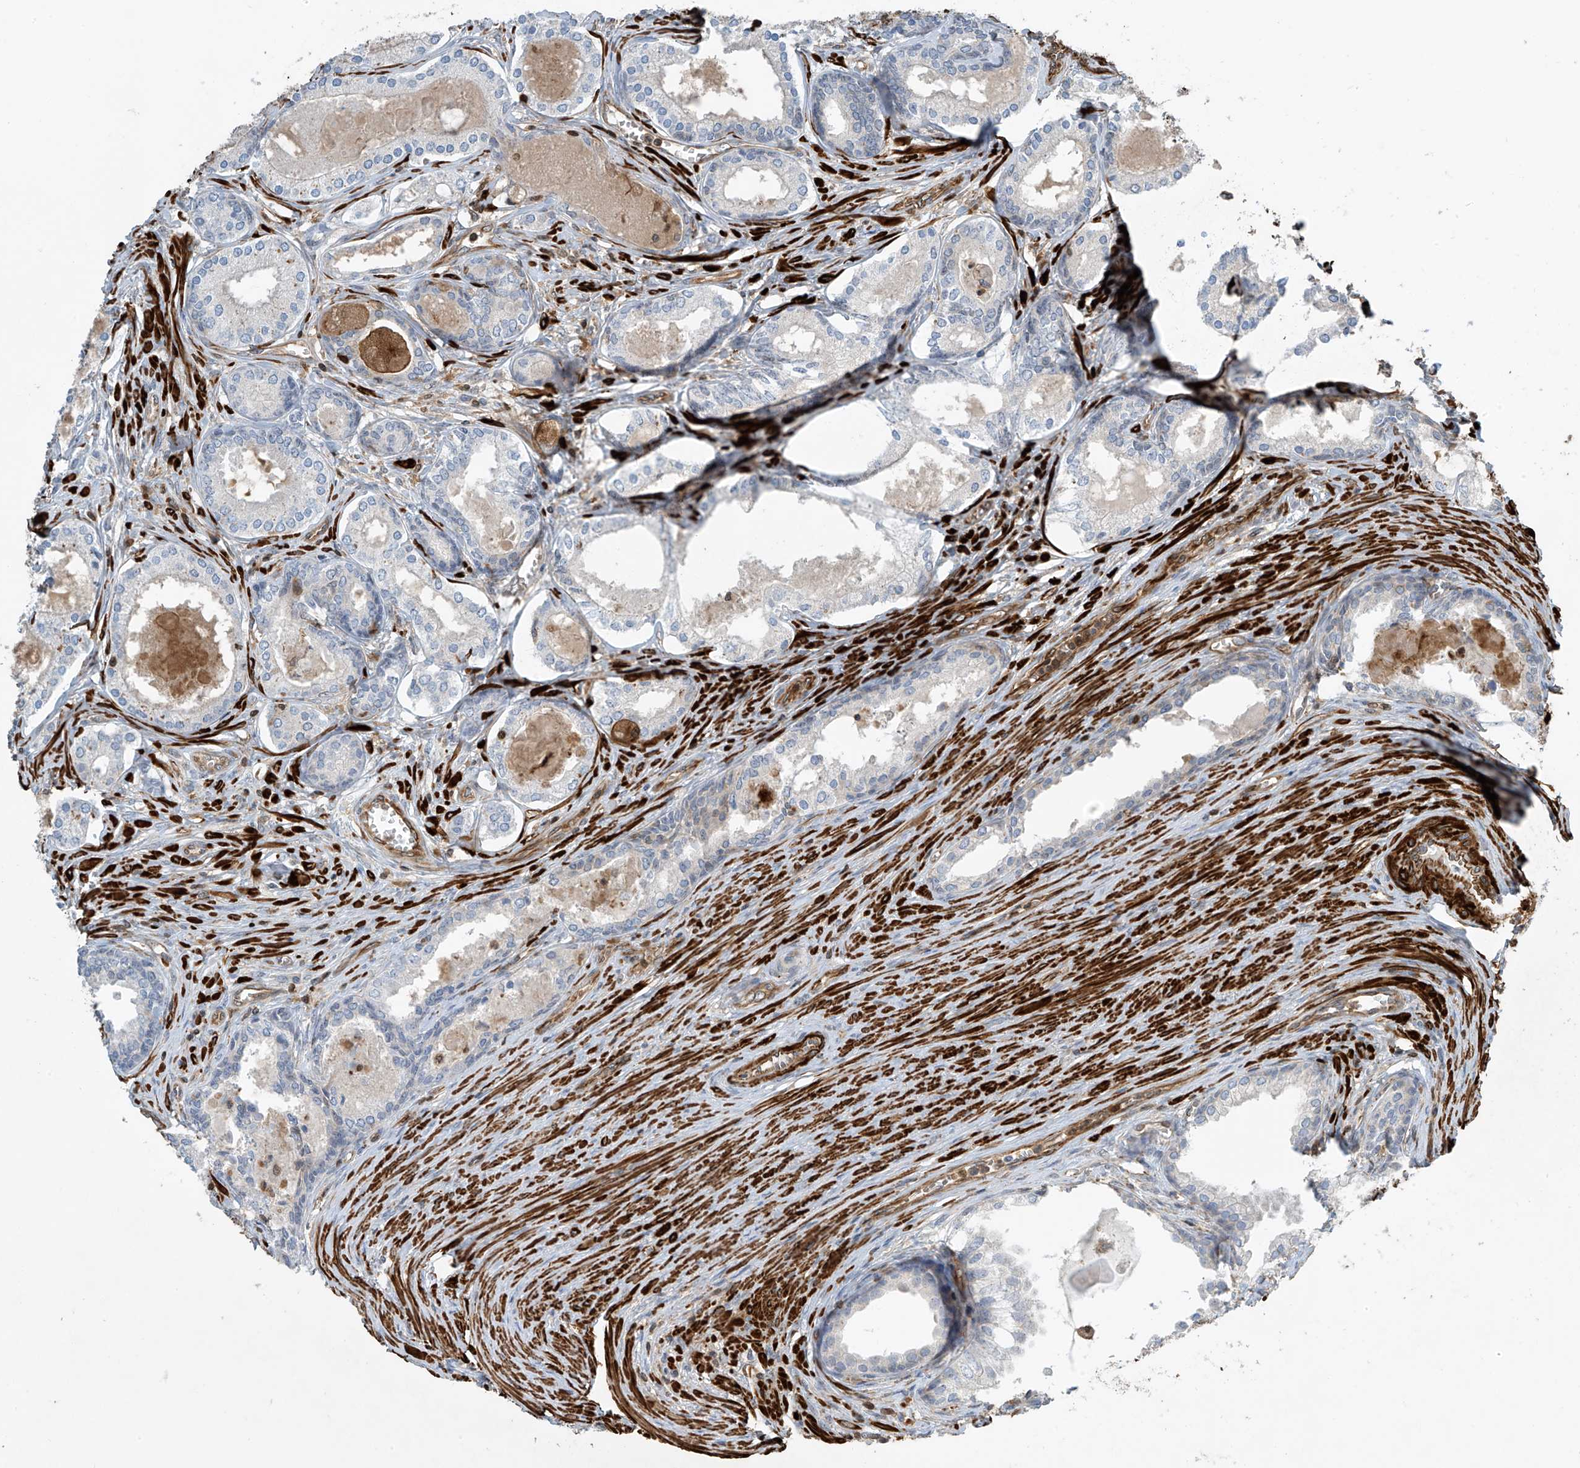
{"staining": {"intensity": "negative", "quantity": "none", "location": "none"}, "tissue": "prostate cancer", "cell_type": "Tumor cells", "image_type": "cancer", "snomed": [{"axis": "morphology", "description": "Adenocarcinoma, High grade"}, {"axis": "topography", "description": "Prostate"}], "caption": "This is an IHC photomicrograph of human prostate cancer. There is no positivity in tumor cells.", "gene": "SH3BGRL3", "patient": {"sex": "male", "age": 68}}